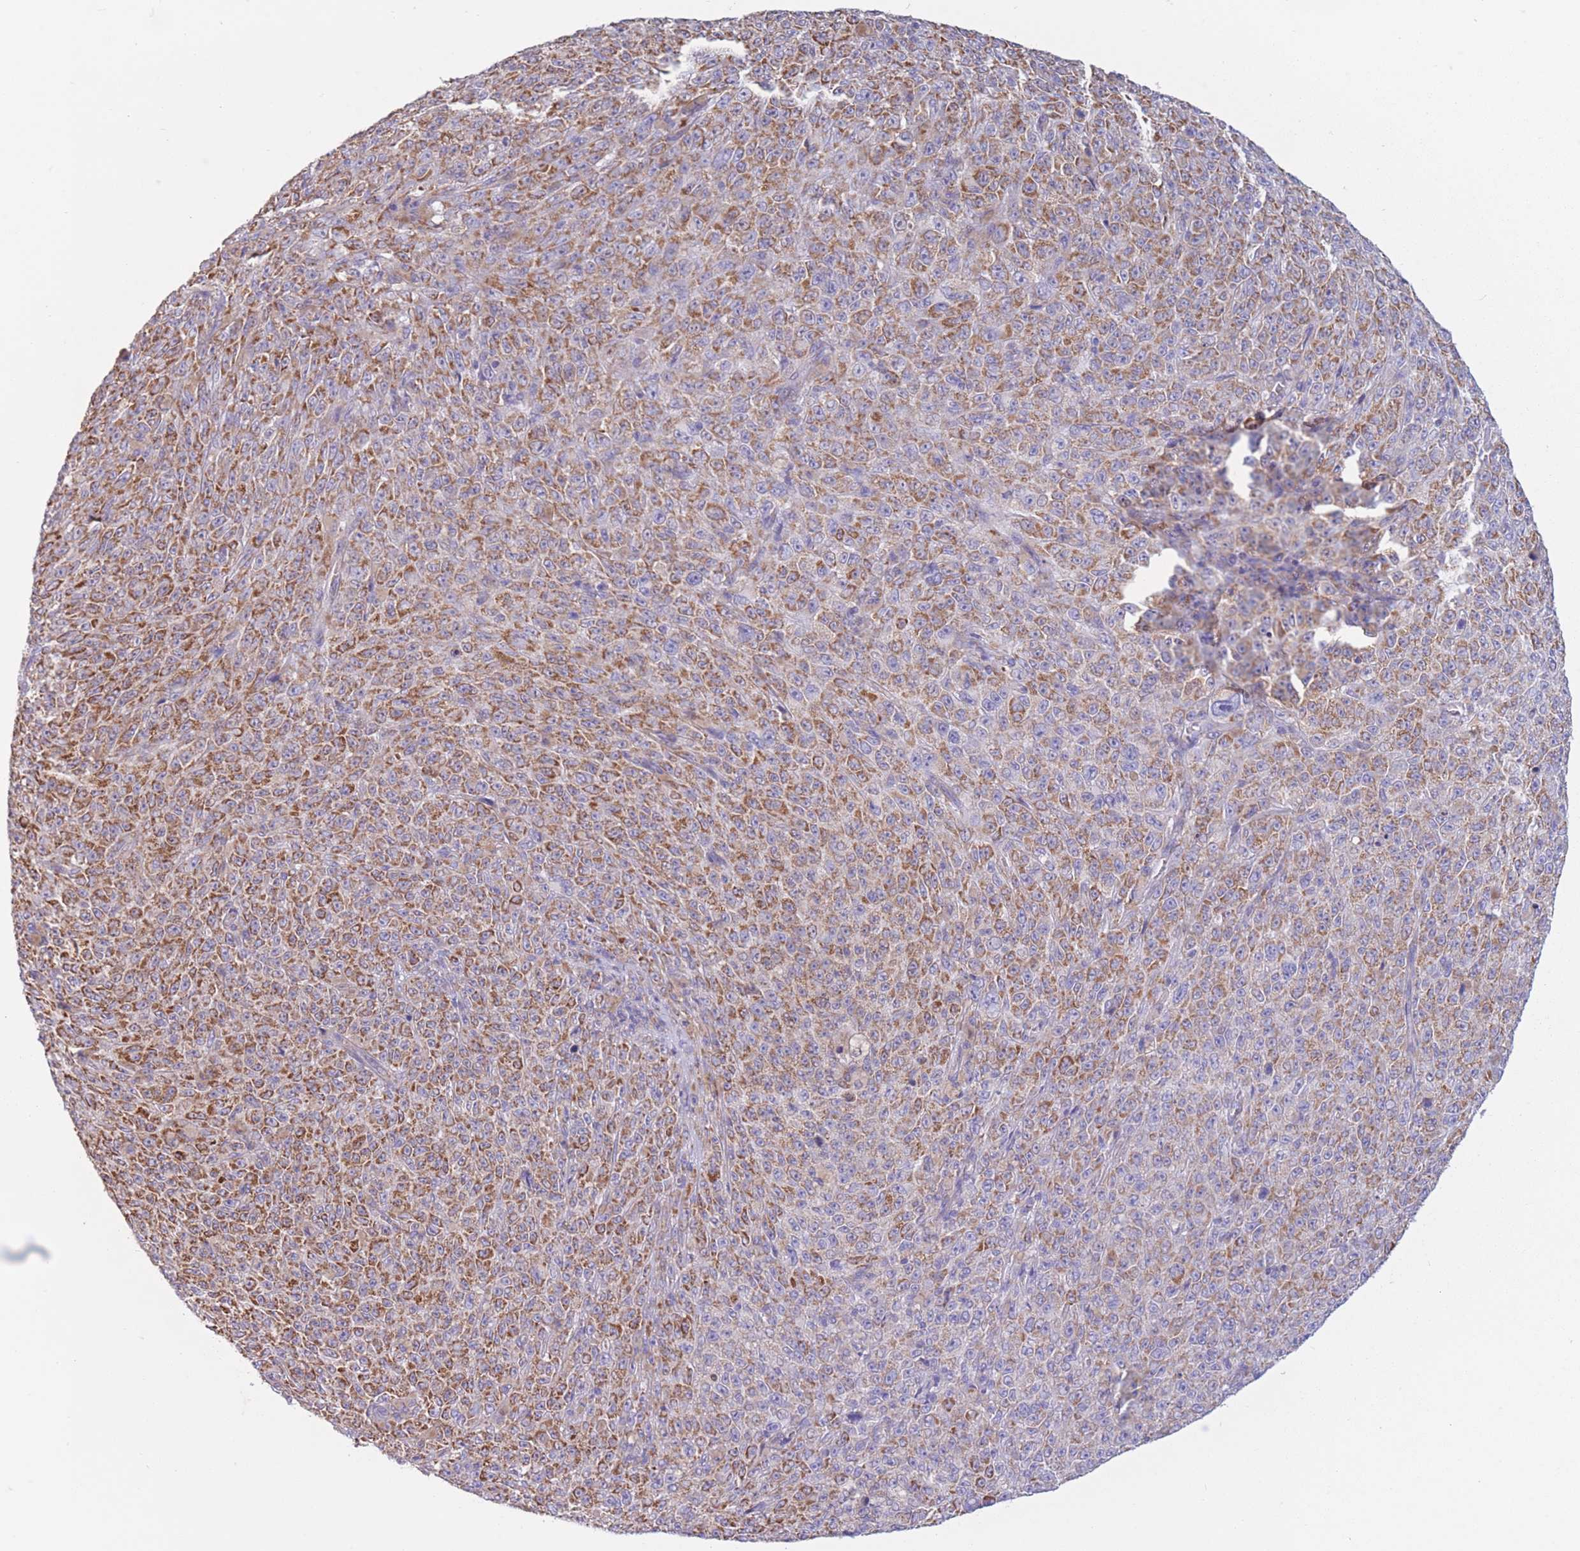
{"staining": {"intensity": "moderate", "quantity": ">75%", "location": "cytoplasmic/membranous"}, "tissue": "melanoma", "cell_type": "Tumor cells", "image_type": "cancer", "snomed": [{"axis": "morphology", "description": "Malignant melanoma, NOS"}, {"axis": "topography", "description": "Skin"}], "caption": "A brown stain shows moderate cytoplasmic/membranous positivity of a protein in melanoma tumor cells.", "gene": "PDHA1", "patient": {"sex": "female", "age": 82}}